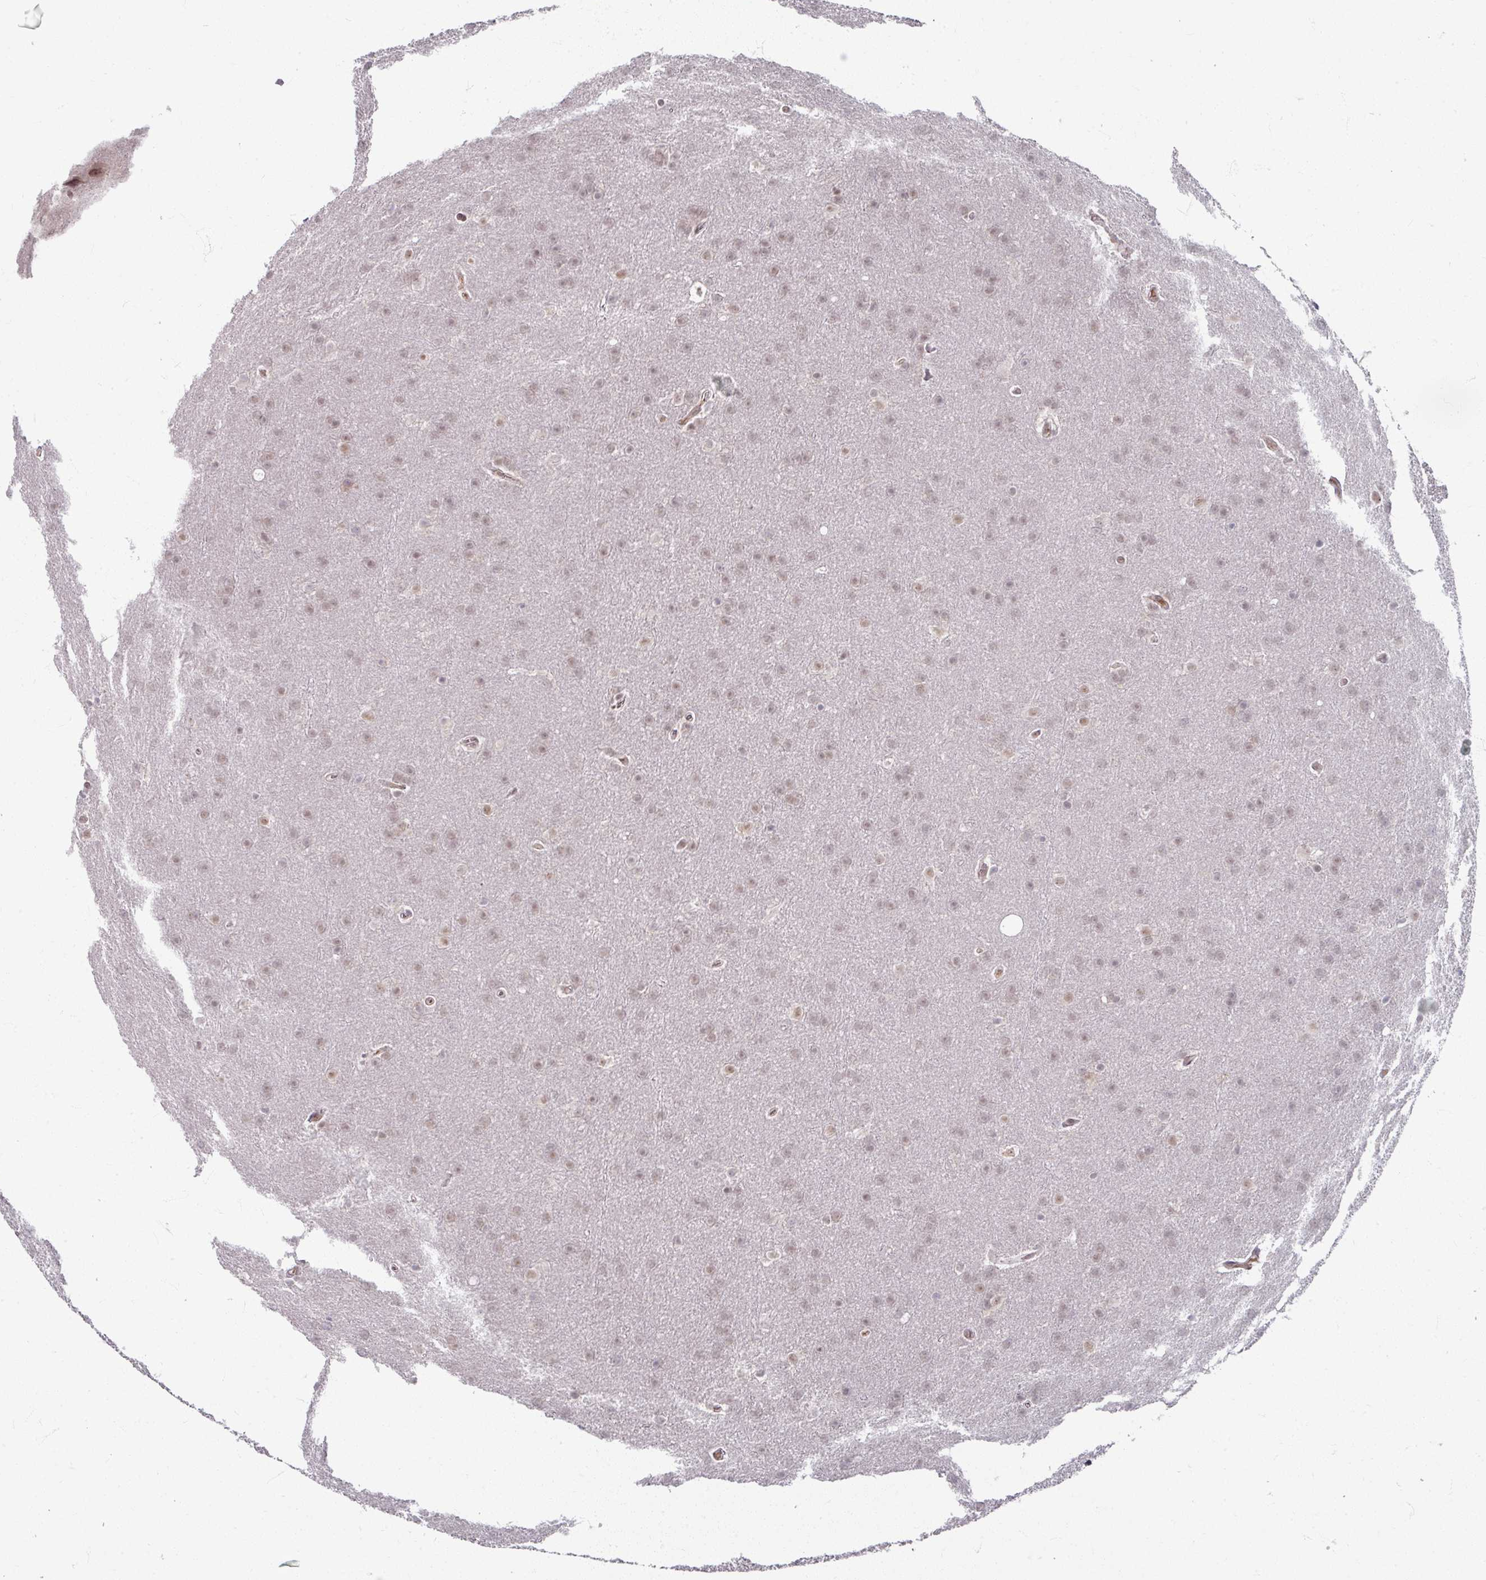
{"staining": {"intensity": "weak", "quantity": ">75%", "location": "nuclear"}, "tissue": "glioma", "cell_type": "Tumor cells", "image_type": "cancer", "snomed": [{"axis": "morphology", "description": "Glioma, malignant, Low grade"}, {"axis": "topography", "description": "Brain"}], "caption": "Brown immunohistochemical staining in human malignant low-grade glioma reveals weak nuclear staining in about >75% of tumor cells.", "gene": "KLC3", "patient": {"sex": "female", "age": 32}}